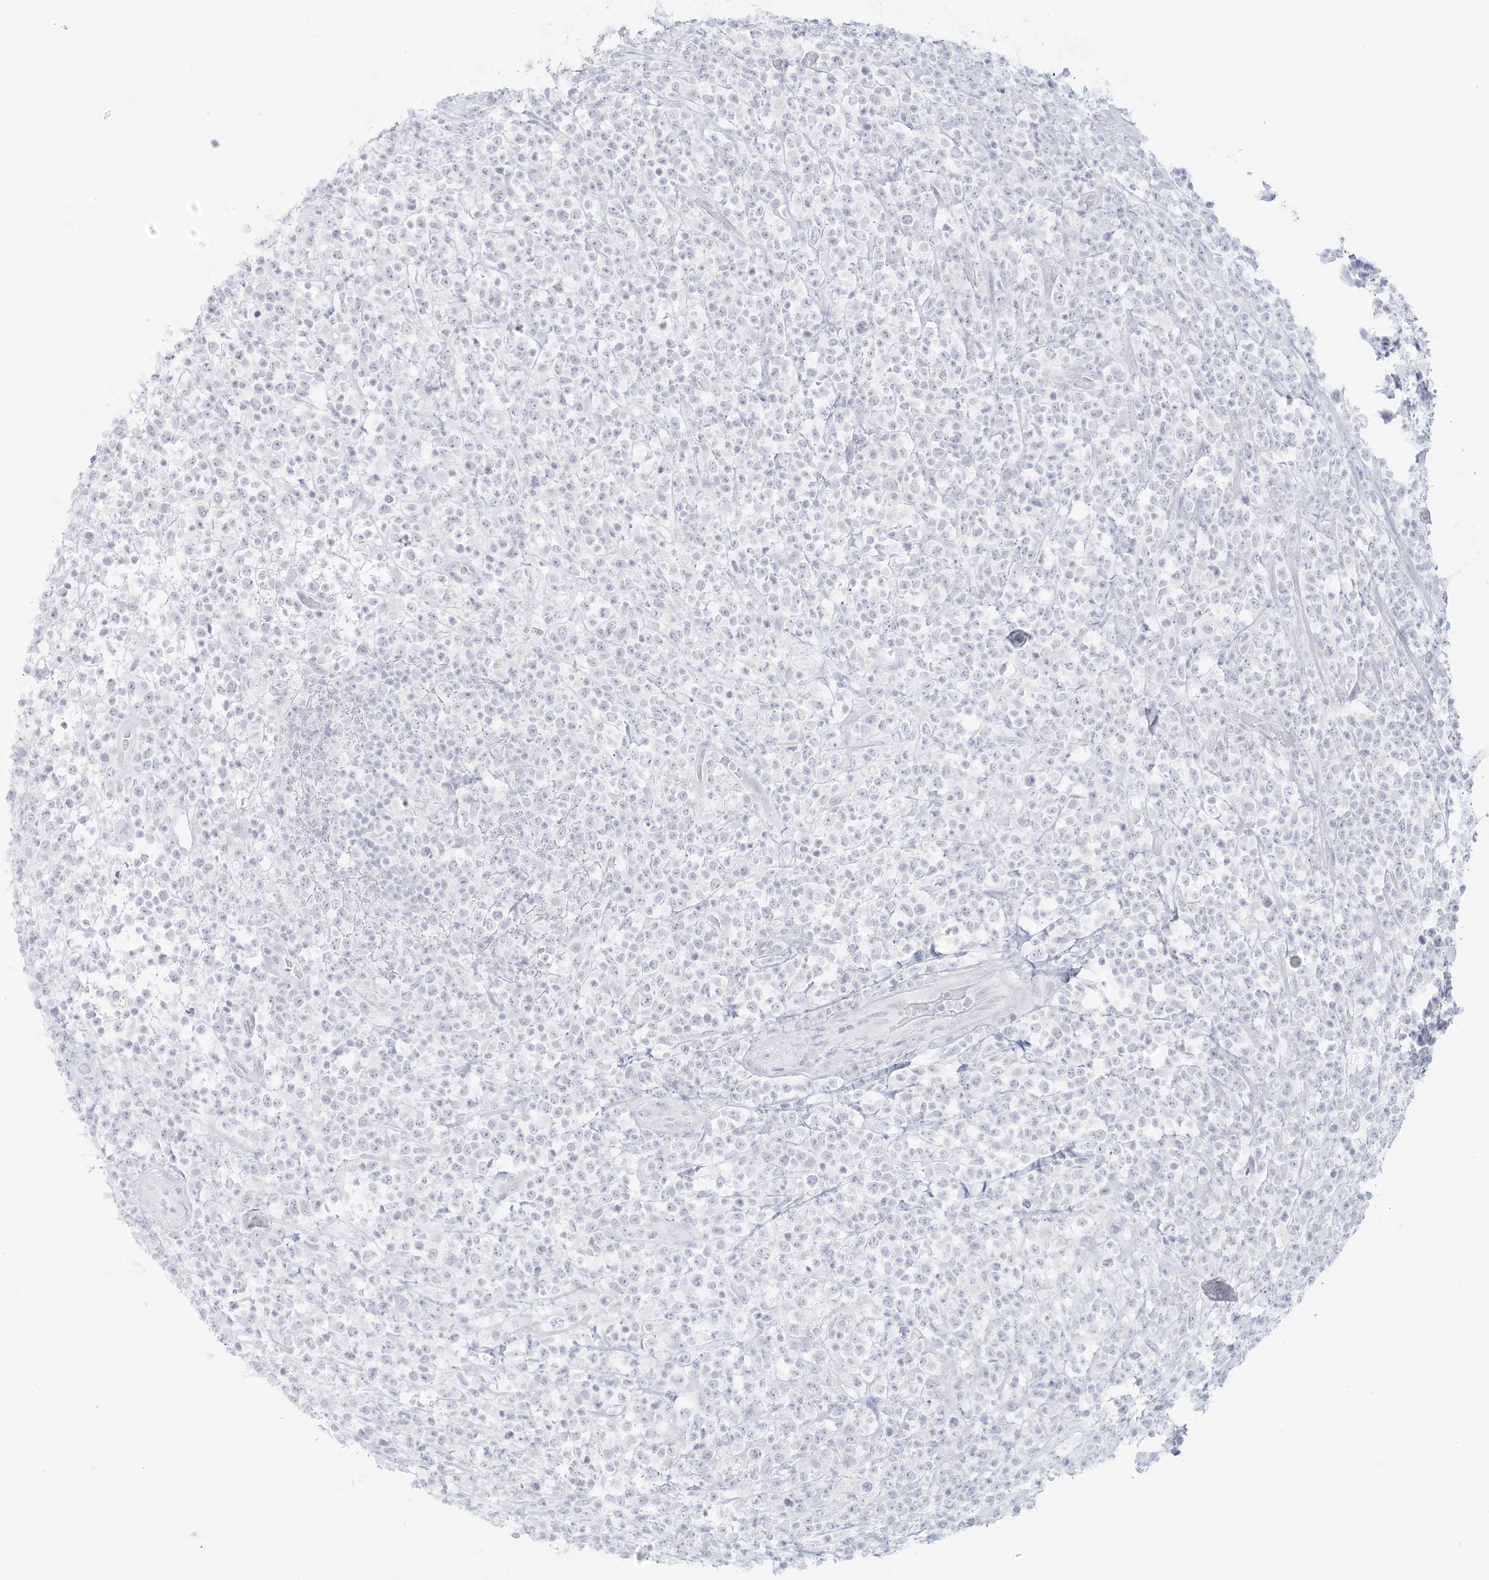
{"staining": {"intensity": "negative", "quantity": "none", "location": "none"}, "tissue": "lymphoma", "cell_type": "Tumor cells", "image_type": "cancer", "snomed": [{"axis": "morphology", "description": "Malignant lymphoma, non-Hodgkin's type, High grade"}, {"axis": "topography", "description": "Colon"}], "caption": "Tumor cells are negative for brown protein staining in lymphoma. (Immunohistochemistry (ihc), brightfield microscopy, high magnification).", "gene": "LIPT1", "patient": {"sex": "female", "age": 53}}